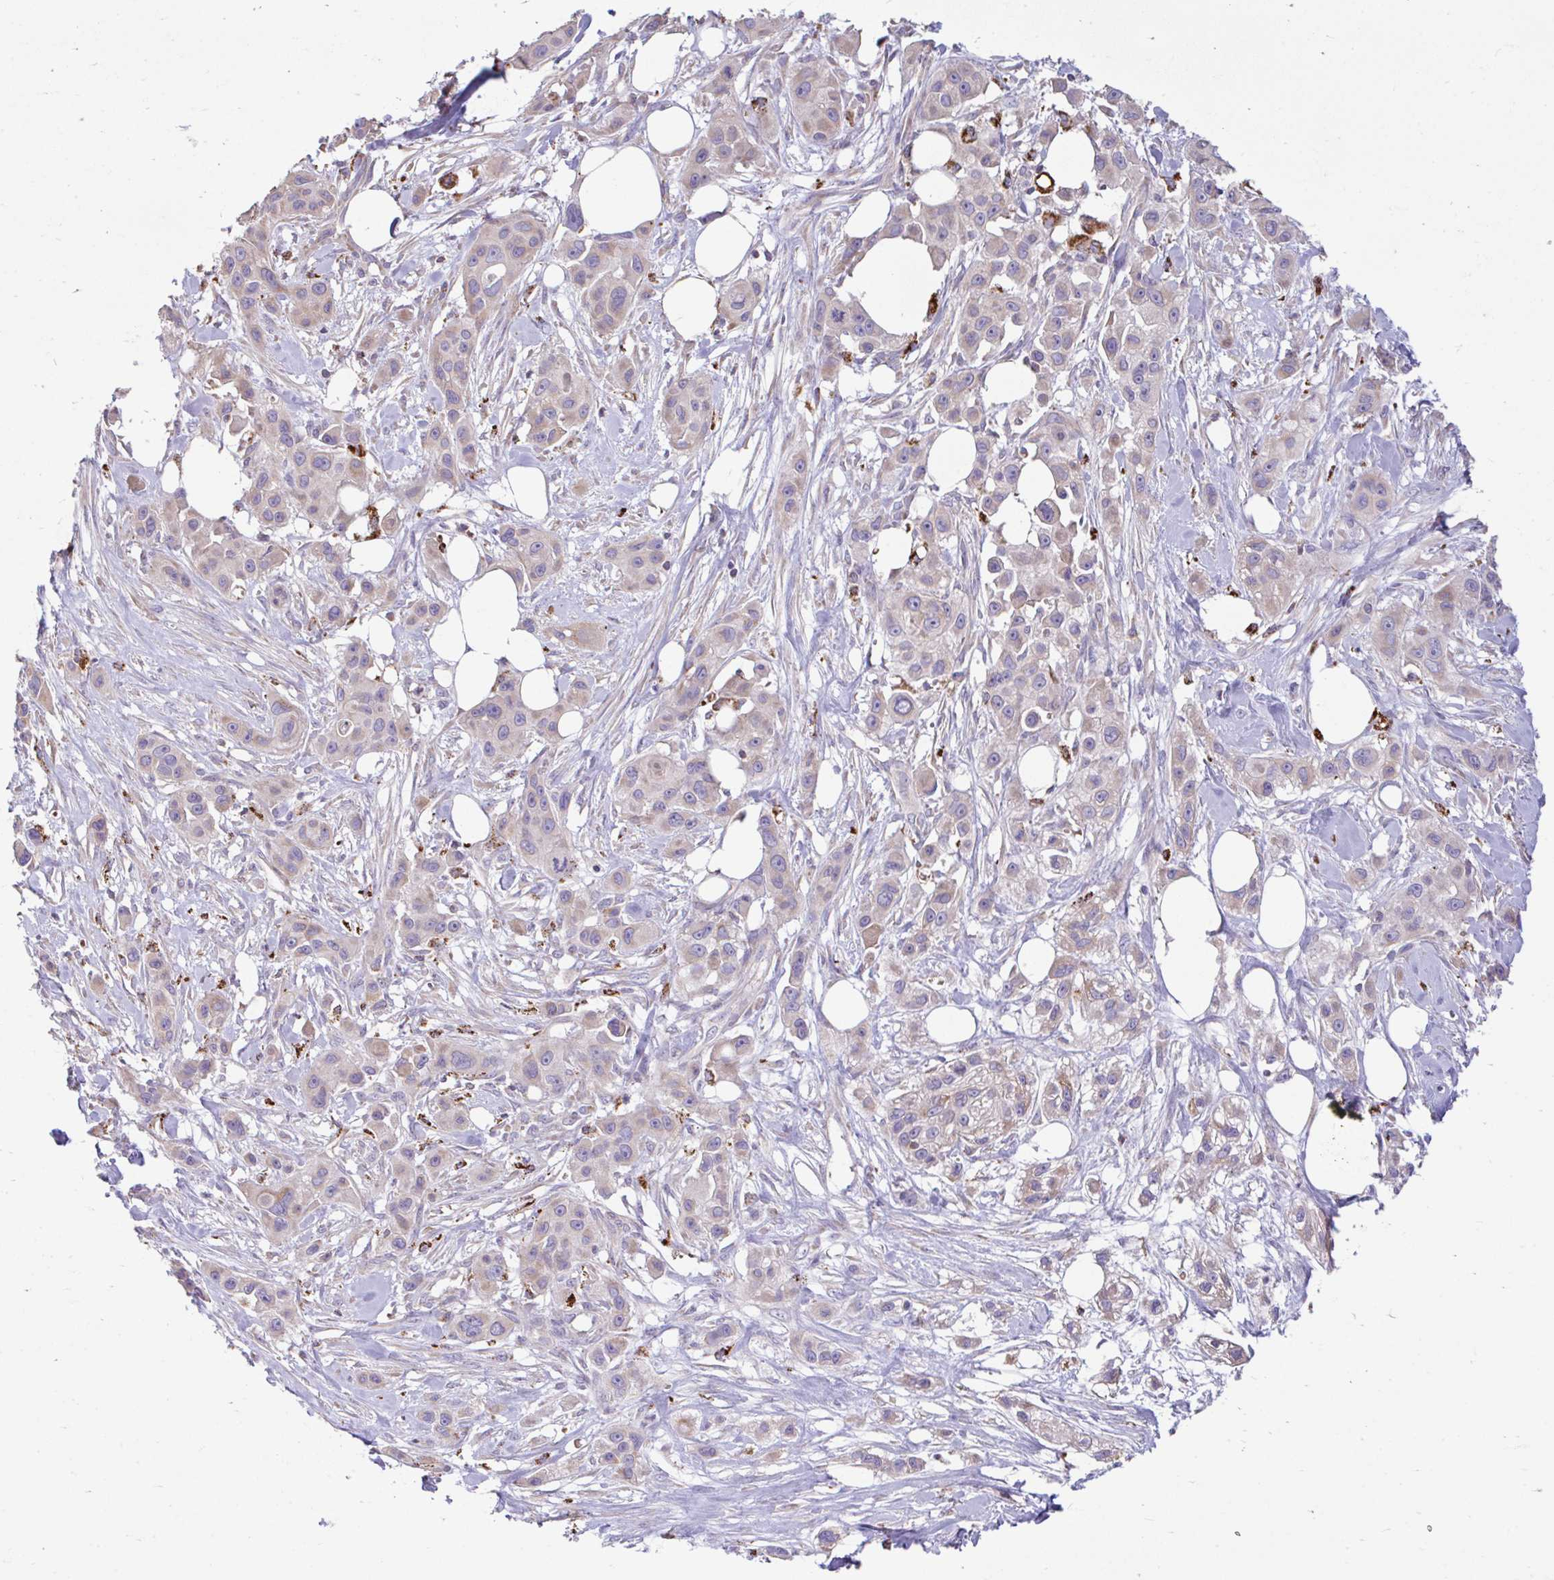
{"staining": {"intensity": "negative", "quantity": "none", "location": "none"}, "tissue": "skin cancer", "cell_type": "Tumor cells", "image_type": "cancer", "snomed": [{"axis": "morphology", "description": "Squamous cell carcinoma, NOS"}, {"axis": "topography", "description": "Skin"}], "caption": "Immunohistochemistry (IHC) micrograph of skin squamous cell carcinoma stained for a protein (brown), which displays no staining in tumor cells.", "gene": "RALBP1", "patient": {"sex": "male", "age": 63}}